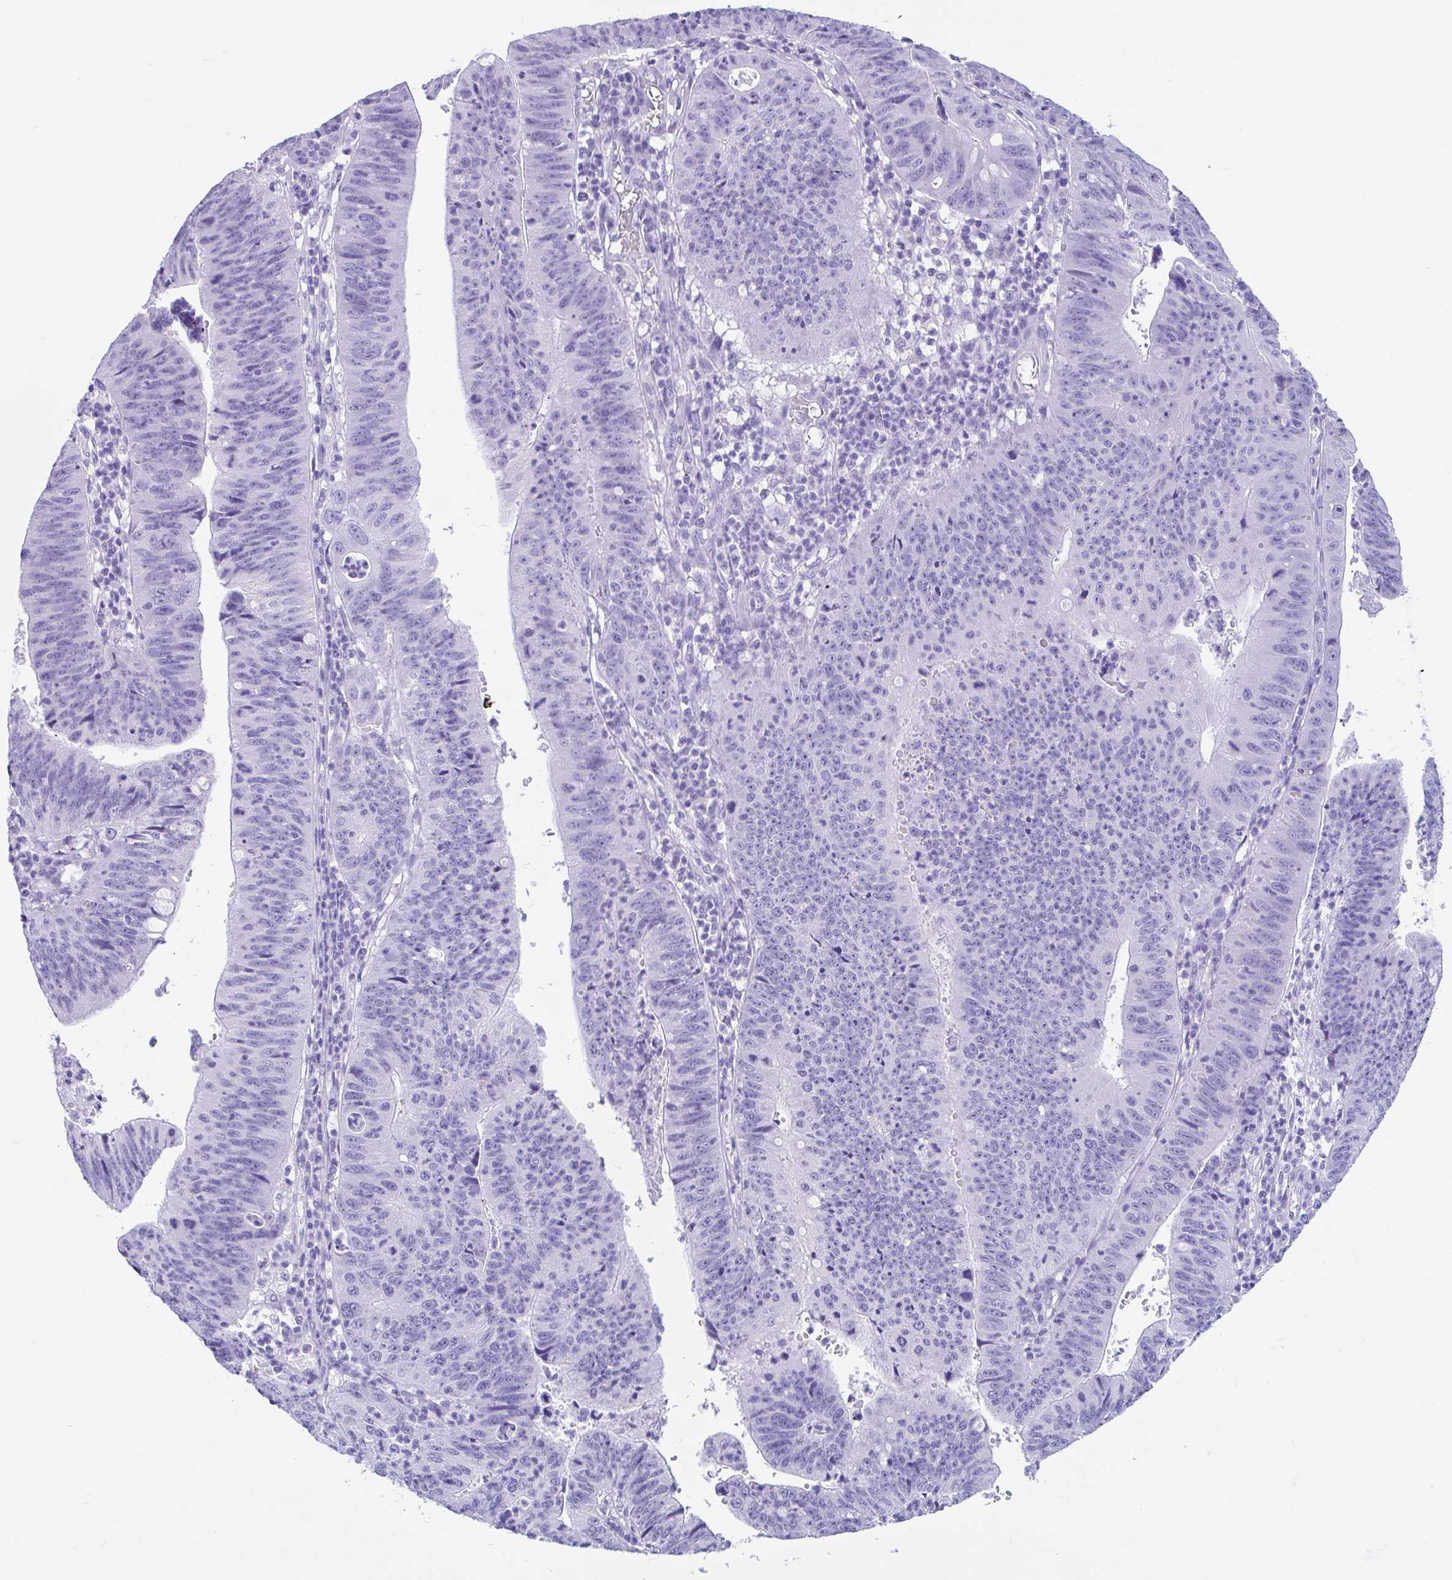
{"staining": {"intensity": "negative", "quantity": "none", "location": "none"}, "tissue": "stomach cancer", "cell_type": "Tumor cells", "image_type": "cancer", "snomed": [{"axis": "morphology", "description": "Adenocarcinoma, NOS"}, {"axis": "topography", "description": "Stomach"}], "caption": "Immunohistochemical staining of human stomach cancer (adenocarcinoma) reveals no significant staining in tumor cells. Nuclei are stained in blue.", "gene": "OR4N4", "patient": {"sex": "male", "age": 59}}